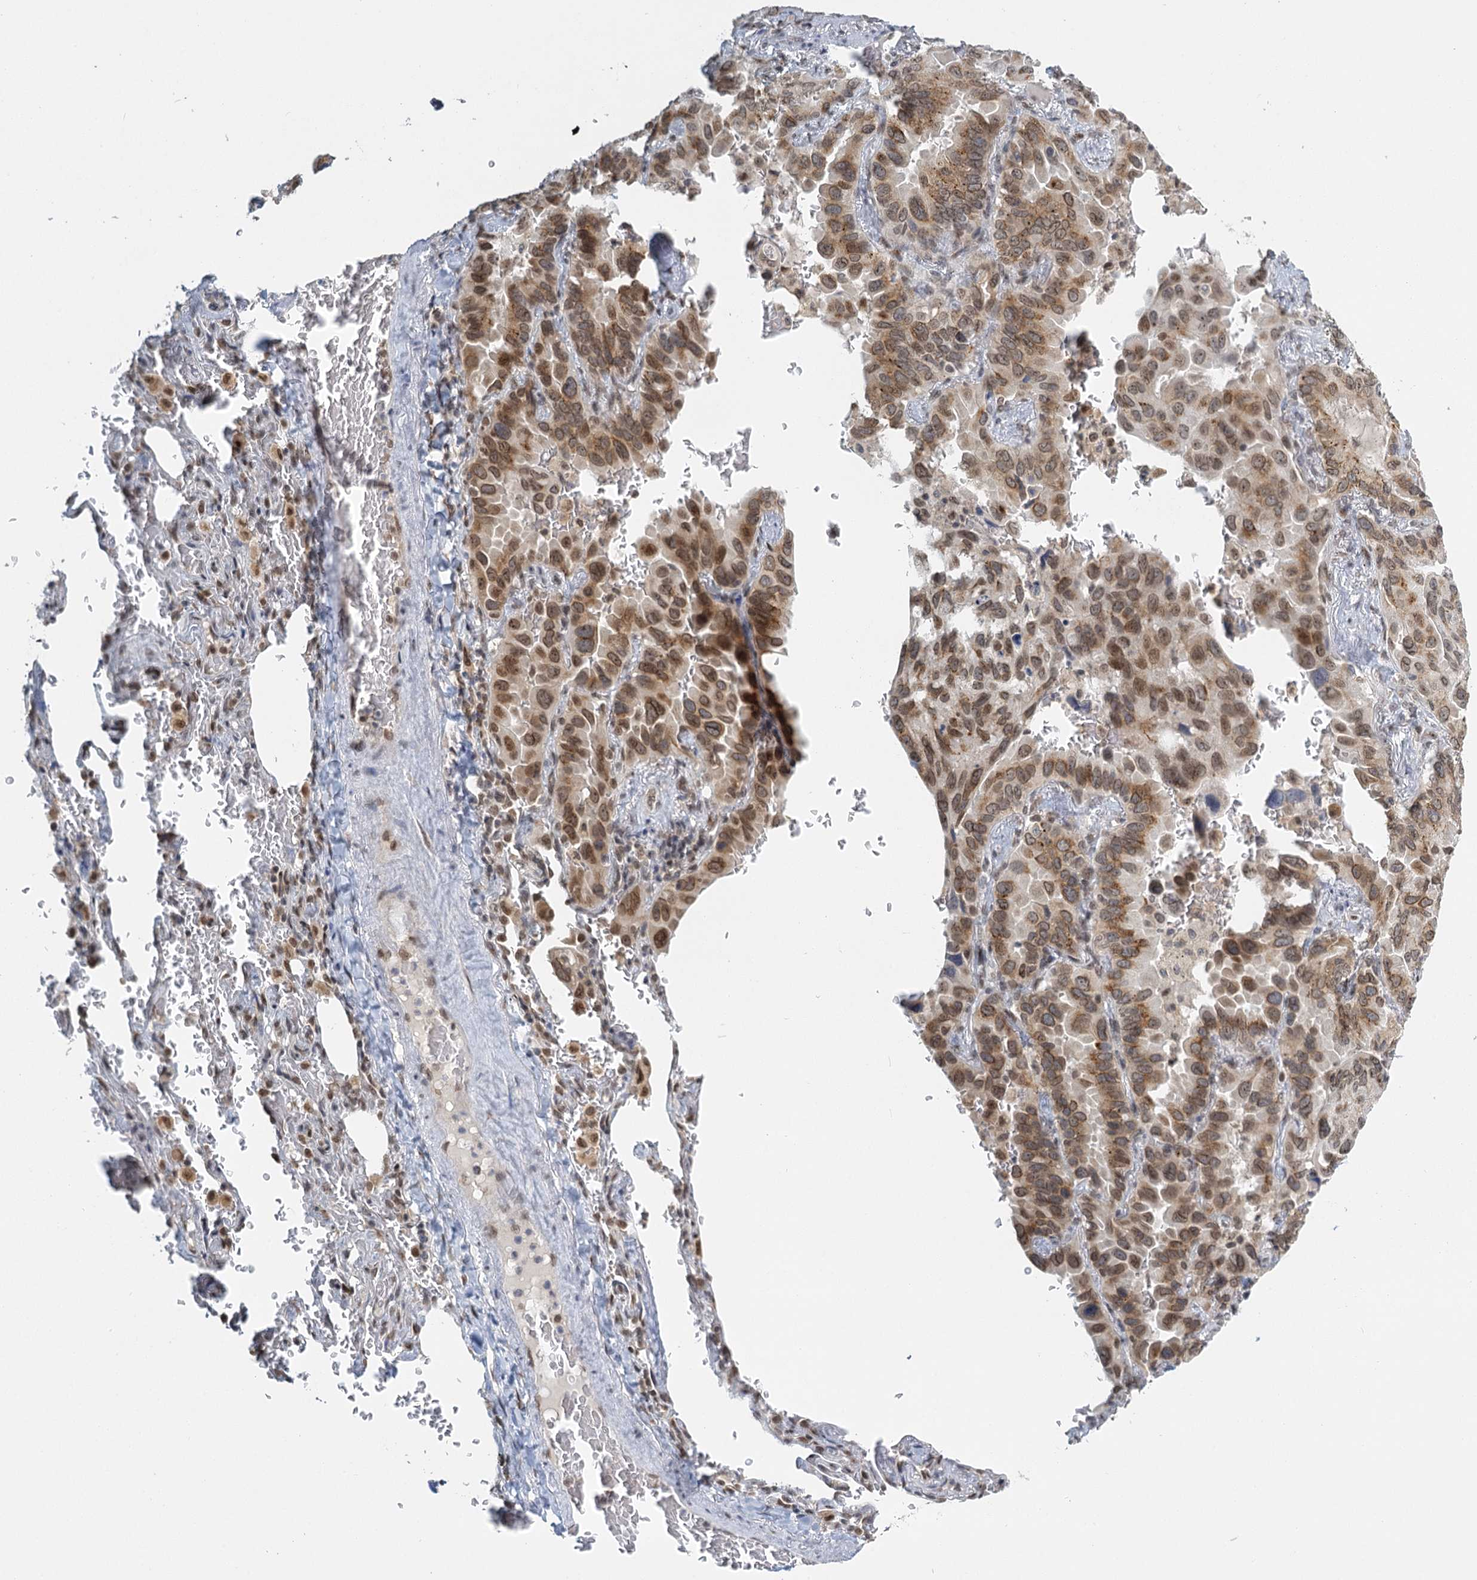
{"staining": {"intensity": "moderate", "quantity": ">75%", "location": "cytoplasmic/membranous,nuclear"}, "tissue": "lung cancer", "cell_type": "Tumor cells", "image_type": "cancer", "snomed": [{"axis": "morphology", "description": "Adenocarcinoma, NOS"}, {"axis": "topography", "description": "Lung"}], "caption": "Immunohistochemical staining of human adenocarcinoma (lung) displays medium levels of moderate cytoplasmic/membranous and nuclear staining in about >75% of tumor cells. The protein is stained brown, and the nuclei are stained in blue (DAB IHC with brightfield microscopy, high magnification).", "gene": "TREX1", "patient": {"sex": "male", "age": 64}}